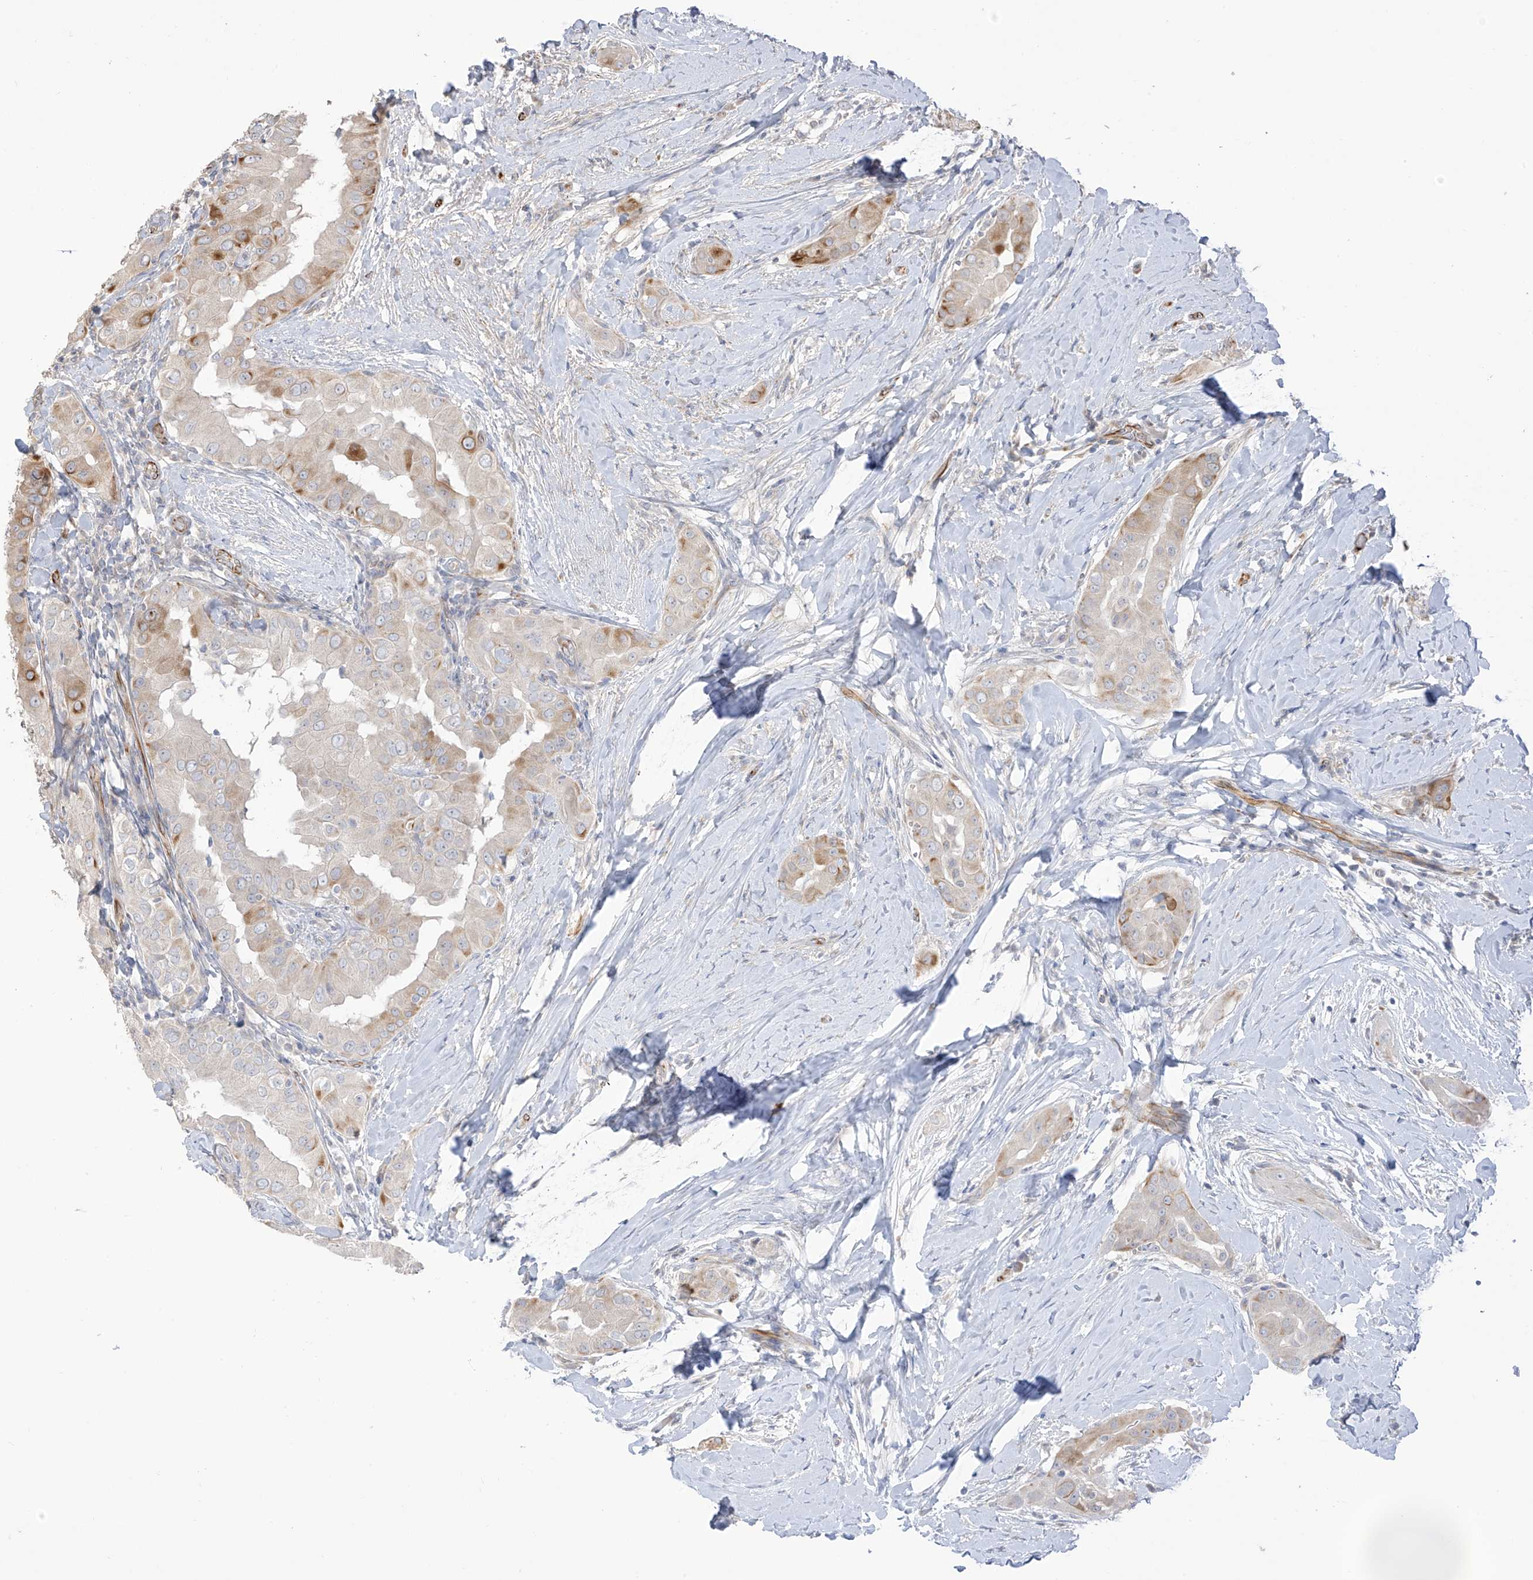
{"staining": {"intensity": "moderate", "quantity": "<25%", "location": "cytoplasmic/membranous"}, "tissue": "thyroid cancer", "cell_type": "Tumor cells", "image_type": "cancer", "snomed": [{"axis": "morphology", "description": "Papillary adenocarcinoma, NOS"}, {"axis": "topography", "description": "Thyroid gland"}], "caption": "The photomicrograph shows a brown stain indicating the presence of a protein in the cytoplasmic/membranous of tumor cells in thyroid cancer (papillary adenocarcinoma). (DAB IHC, brown staining for protein, blue staining for nuclei).", "gene": "DCDC2", "patient": {"sex": "male", "age": 33}}